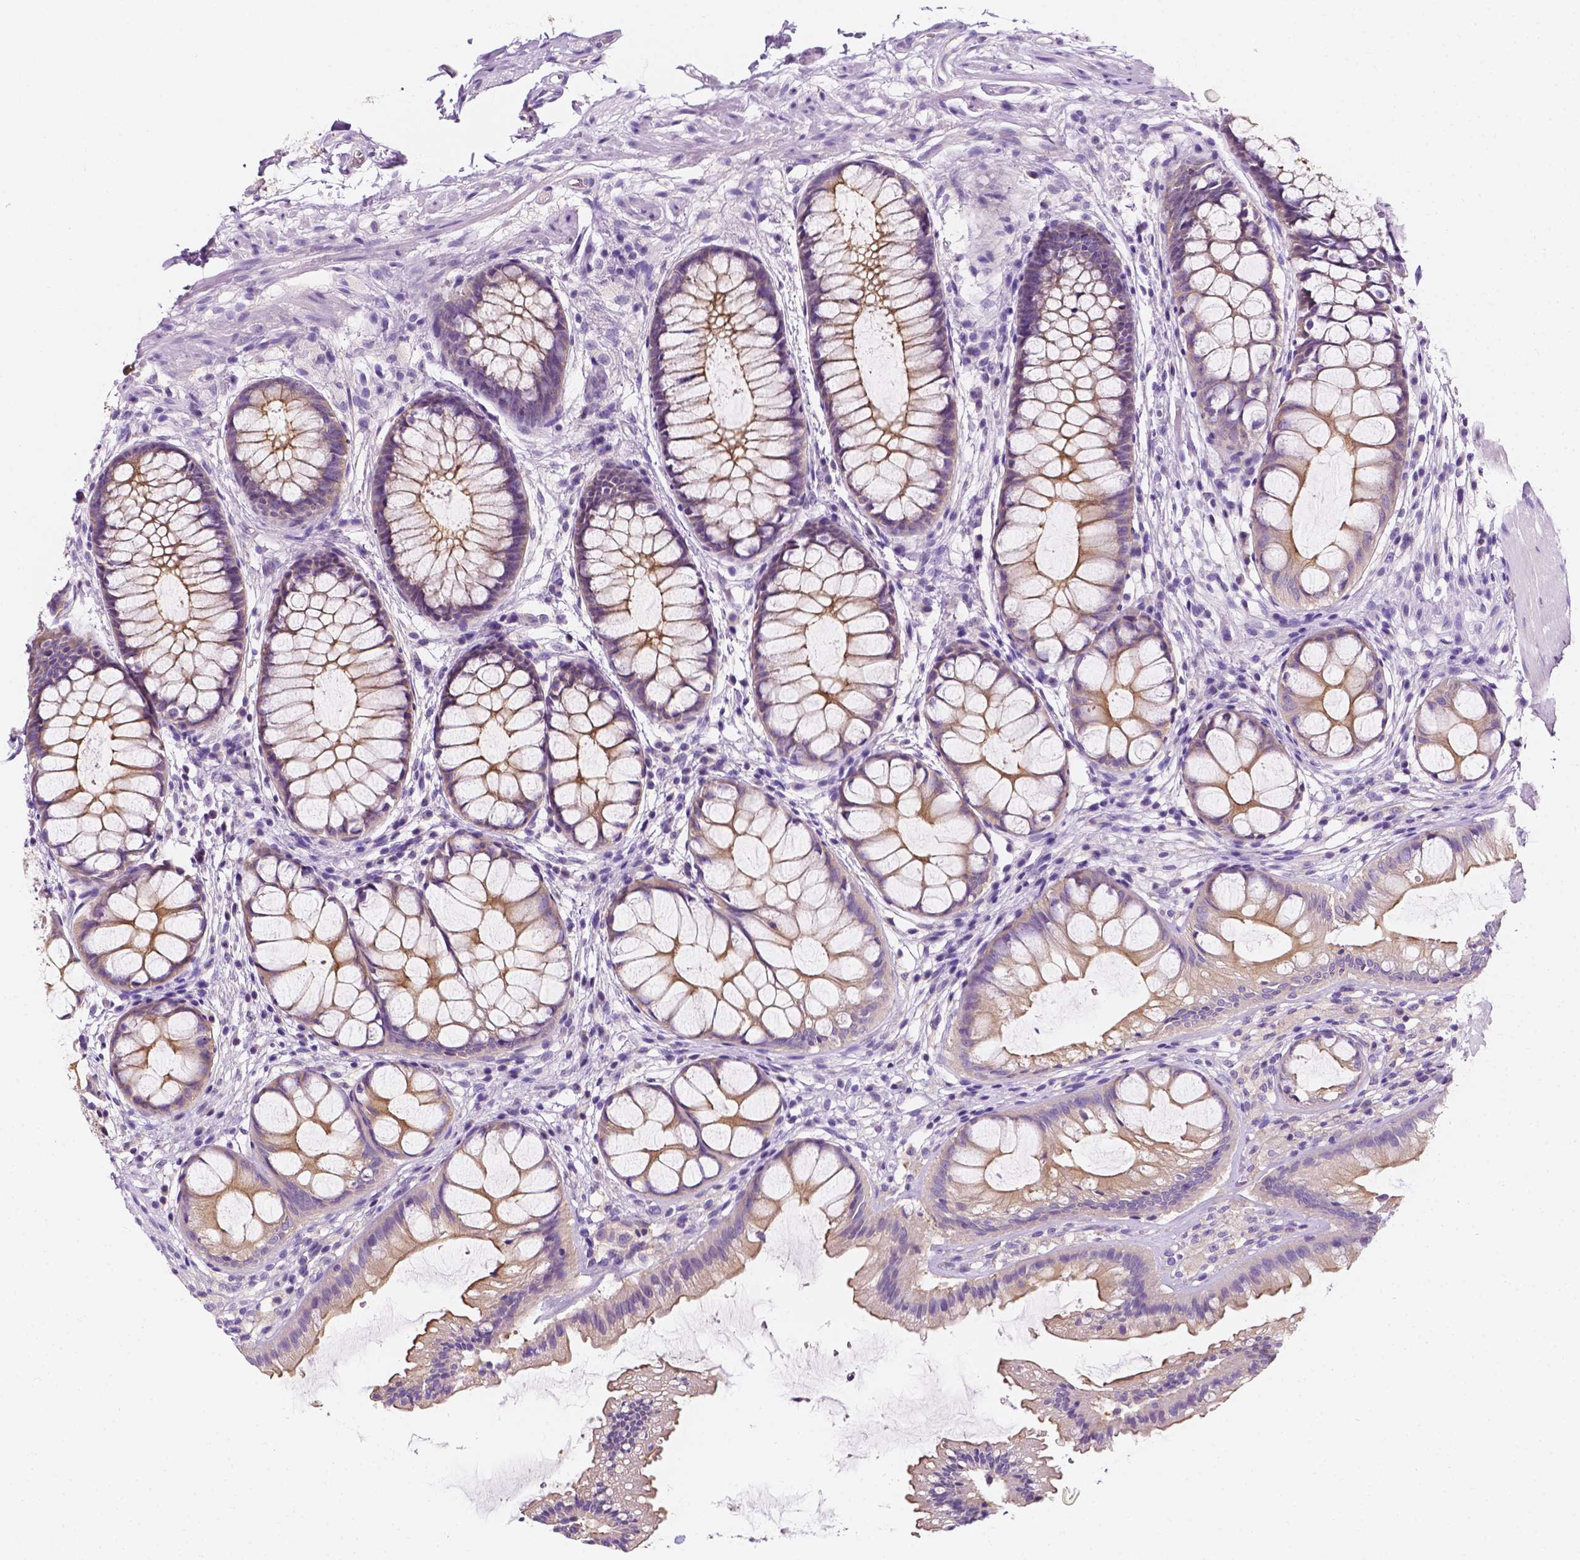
{"staining": {"intensity": "weak", "quantity": ">75%", "location": "cytoplasmic/membranous"}, "tissue": "rectum", "cell_type": "Glandular cells", "image_type": "normal", "snomed": [{"axis": "morphology", "description": "Normal tissue, NOS"}, {"axis": "topography", "description": "Rectum"}], "caption": "IHC staining of normal rectum, which exhibits low levels of weak cytoplasmic/membranous staining in approximately >75% of glandular cells indicating weak cytoplasmic/membranous protein positivity. The staining was performed using DAB (3,3'-diaminobenzidine) (brown) for protein detection and nuclei were counterstained in hematoxylin (blue).", "gene": "SIRT2", "patient": {"sex": "female", "age": 62}}